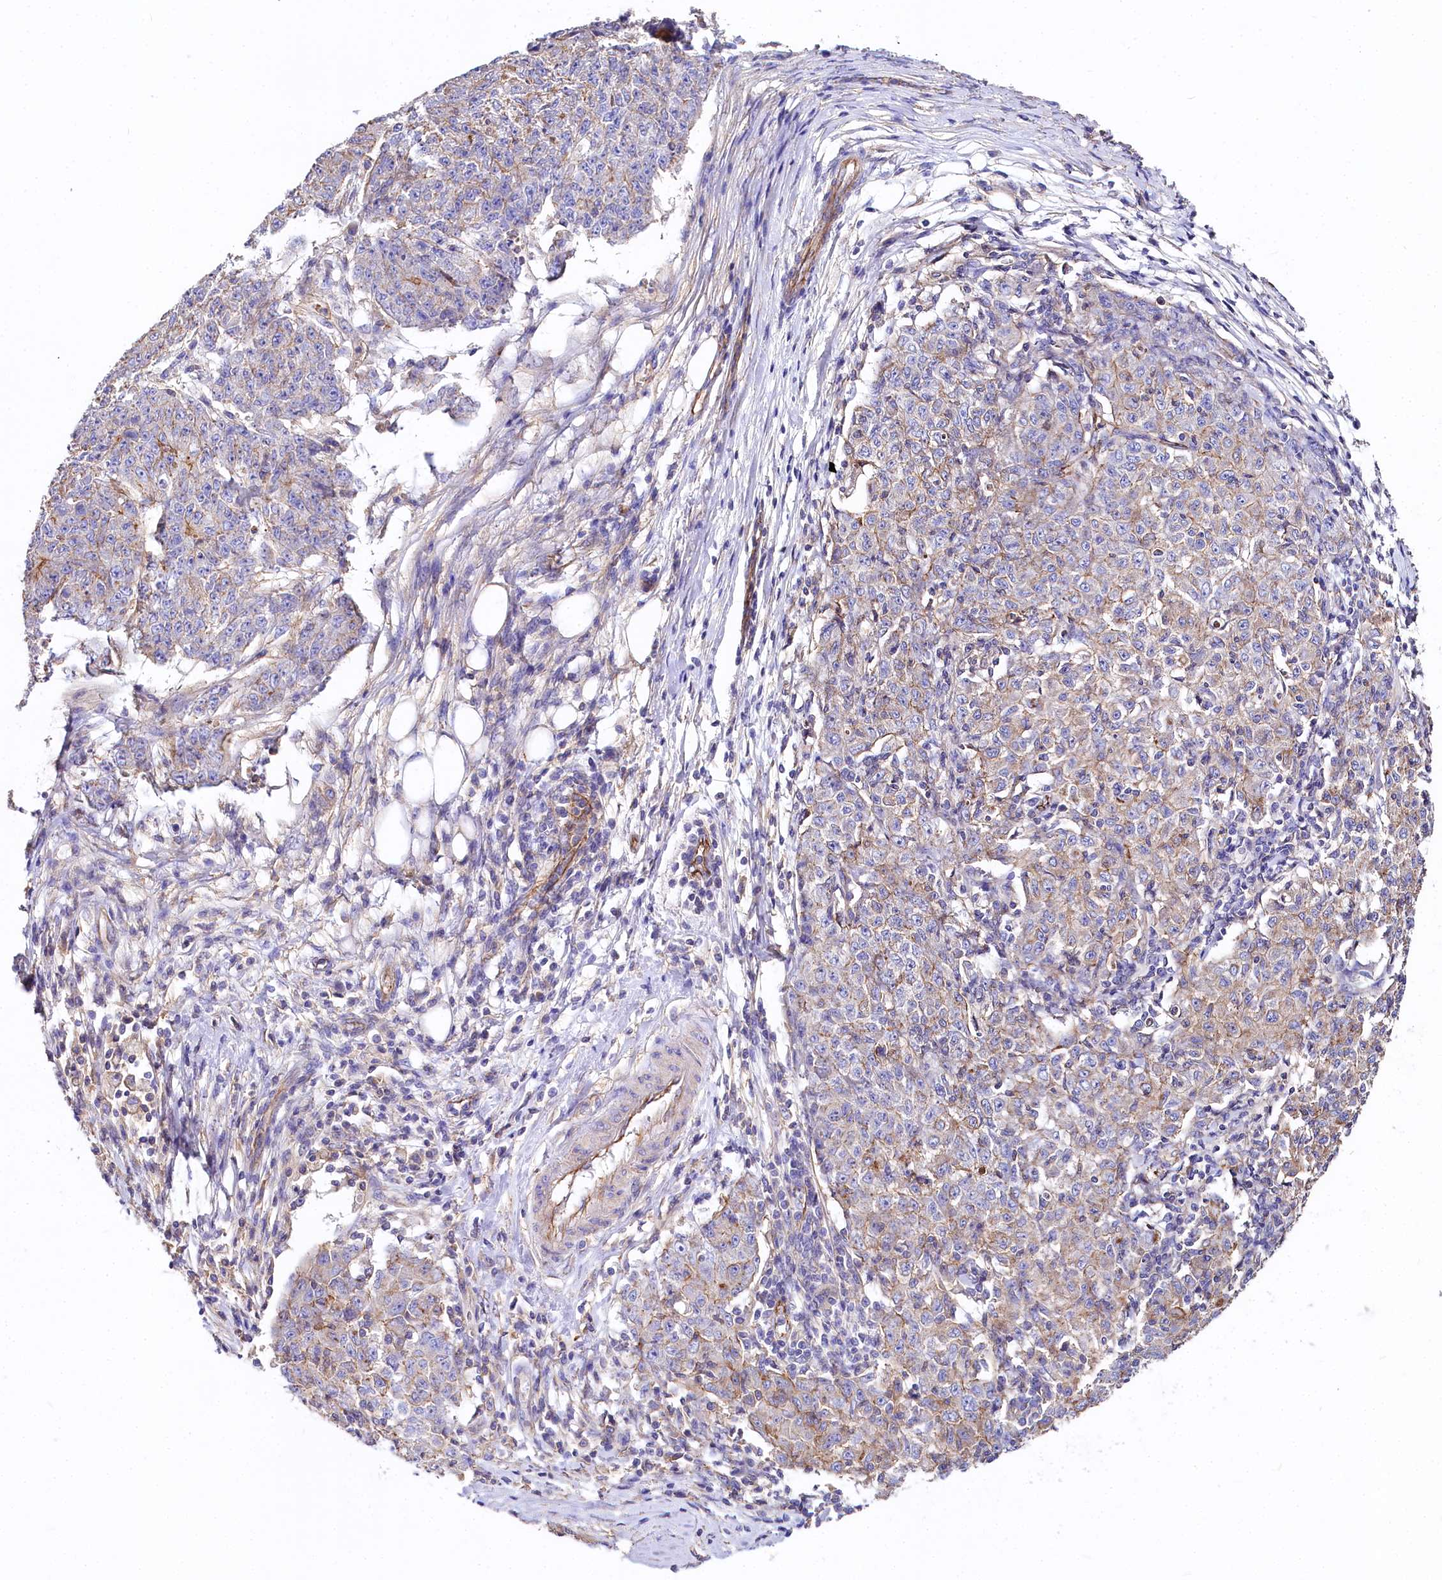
{"staining": {"intensity": "weak", "quantity": "25%-75%", "location": "cytoplasmic/membranous"}, "tissue": "ovarian cancer", "cell_type": "Tumor cells", "image_type": "cancer", "snomed": [{"axis": "morphology", "description": "Carcinoma, endometroid"}, {"axis": "topography", "description": "Ovary"}], "caption": "DAB immunohistochemical staining of human ovarian endometroid carcinoma reveals weak cytoplasmic/membranous protein staining in approximately 25%-75% of tumor cells. (brown staining indicates protein expression, while blue staining denotes nuclei).", "gene": "FCHSD2", "patient": {"sex": "female", "age": 42}}